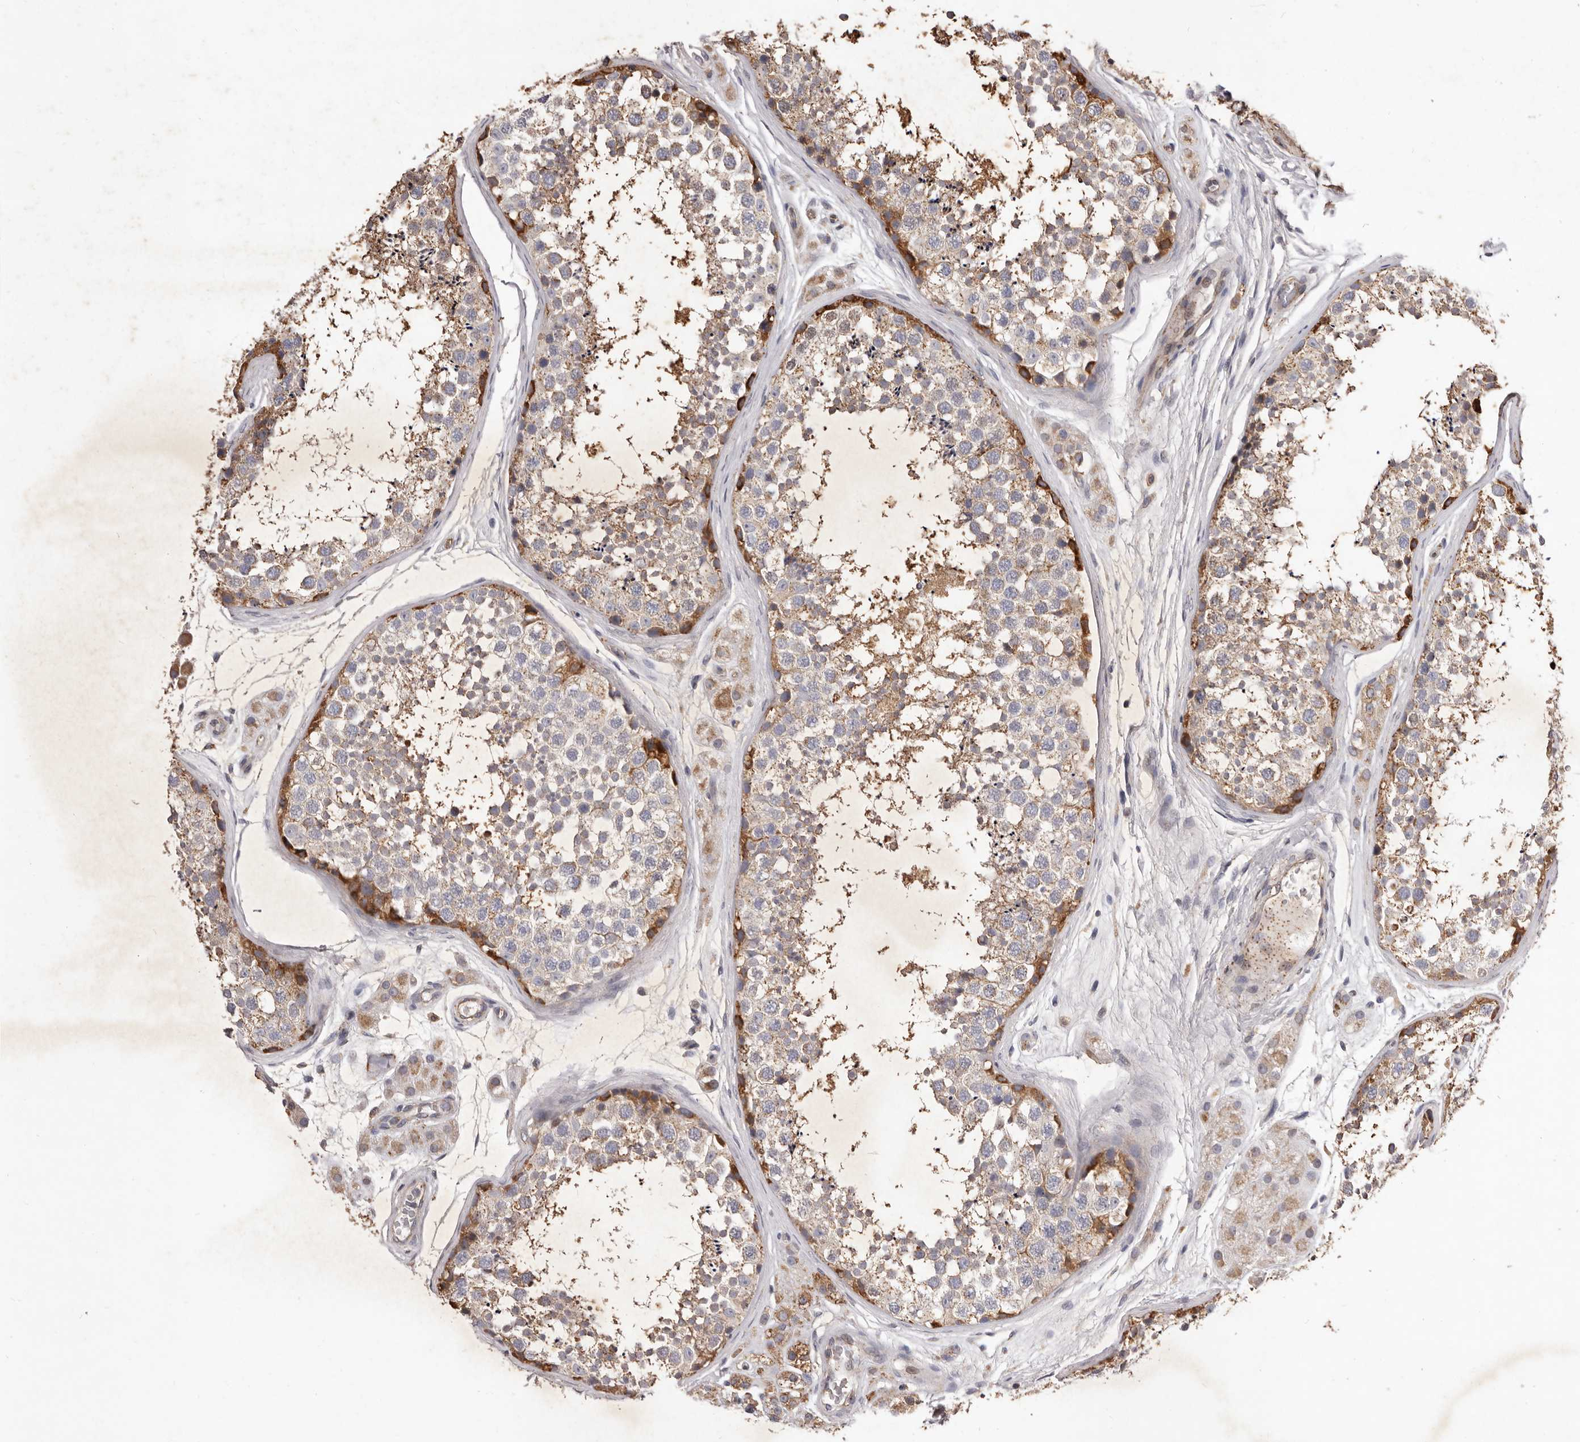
{"staining": {"intensity": "moderate", "quantity": "25%-75%", "location": "cytoplasmic/membranous"}, "tissue": "testis", "cell_type": "Cells in seminiferous ducts", "image_type": "normal", "snomed": [{"axis": "morphology", "description": "Normal tissue, NOS"}, {"axis": "topography", "description": "Testis"}], "caption": "IHC photomicrograph of benign testis stained for a protein (brown), which displays medium levels of moderate cytoplasmic/membranous positivity in about 25%-75% of cells in seminiferous ducts.", "gene": "CXCL14", "patient": {"sex": "male", "age": 56}}